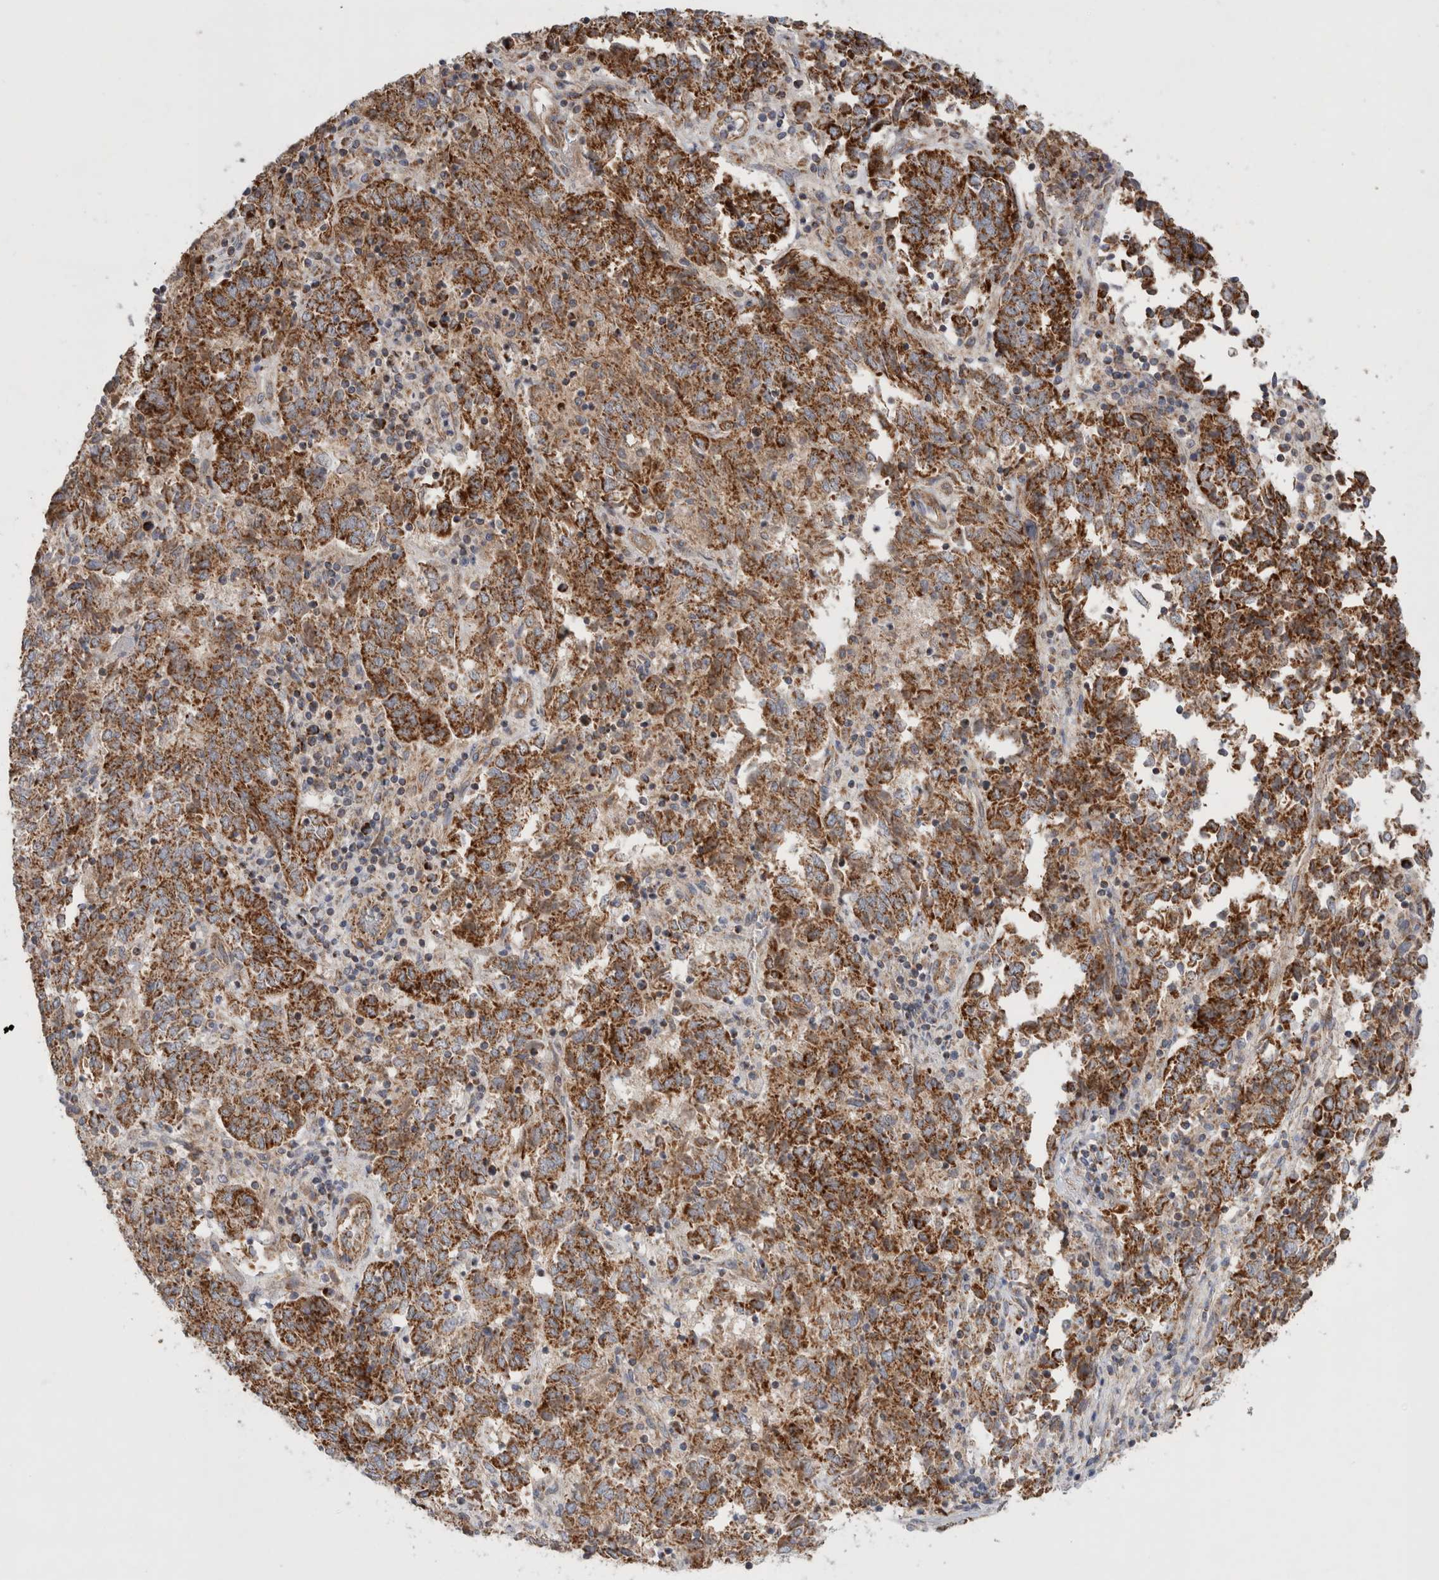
{"staining": {"intensity": "strong", "quantity": ">75%", "location": "cytoplasmic/membranous"}, "tissue": "endometrial cancer", "cell_type": "Tumor cells", "image_type": "cancer", "snomed": [{"axis": "morphology", "description": "Adenocarcinoma, NOS"}, {"axis": "topography", "description": "Endometrium"}], "caption": "The histopathology image shows a brown stain indicating the presence of a protein in the cytoplasmic/membranous of tumor cells in endometrial cancer (adenocarcinoma). (IHC, brightfield microscopy, high magnification).", "gene": "MRPS28", "patient": {"sex": "female", "age": 80}}